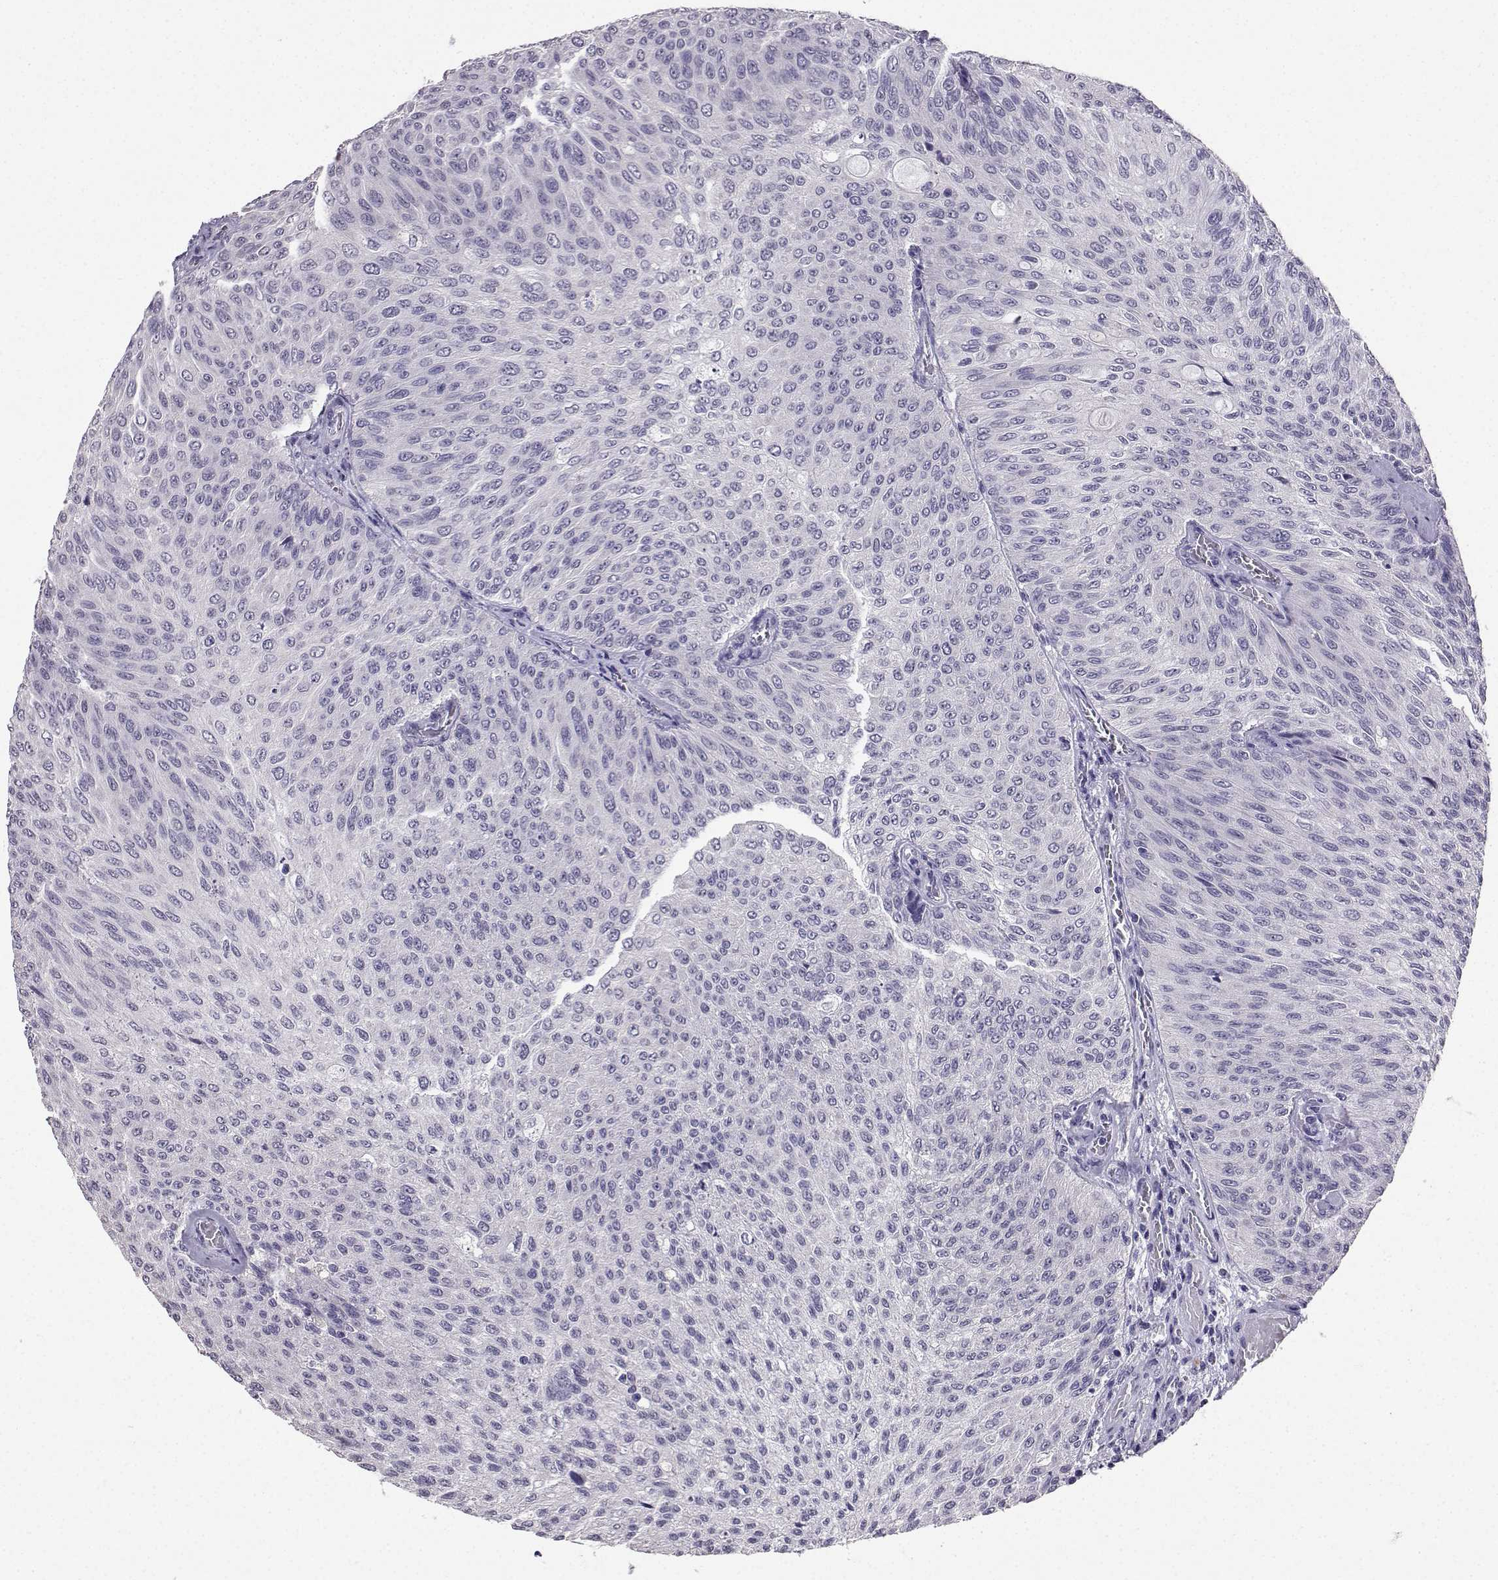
{"staining": {"intensity": "negative", "quantity": "none", "location": "none"}, "tissue": "urothelial cancer", "cell_type": "Tumor cells", "image_type": "cancer", "snomed": [{"axis": "morphology", "description": "Urothelial carcinoma, Low grade"}, {"axis": "topography", "description": "Ureter, NOS"}, {"axis": "topography", "description": "Urinary bladder"}], "caption": "Tumor cells show no significant protein positivity in urothelial cancer.", "gene": "SPAG11B", "patient": {"sex": "male", "age": 78}}